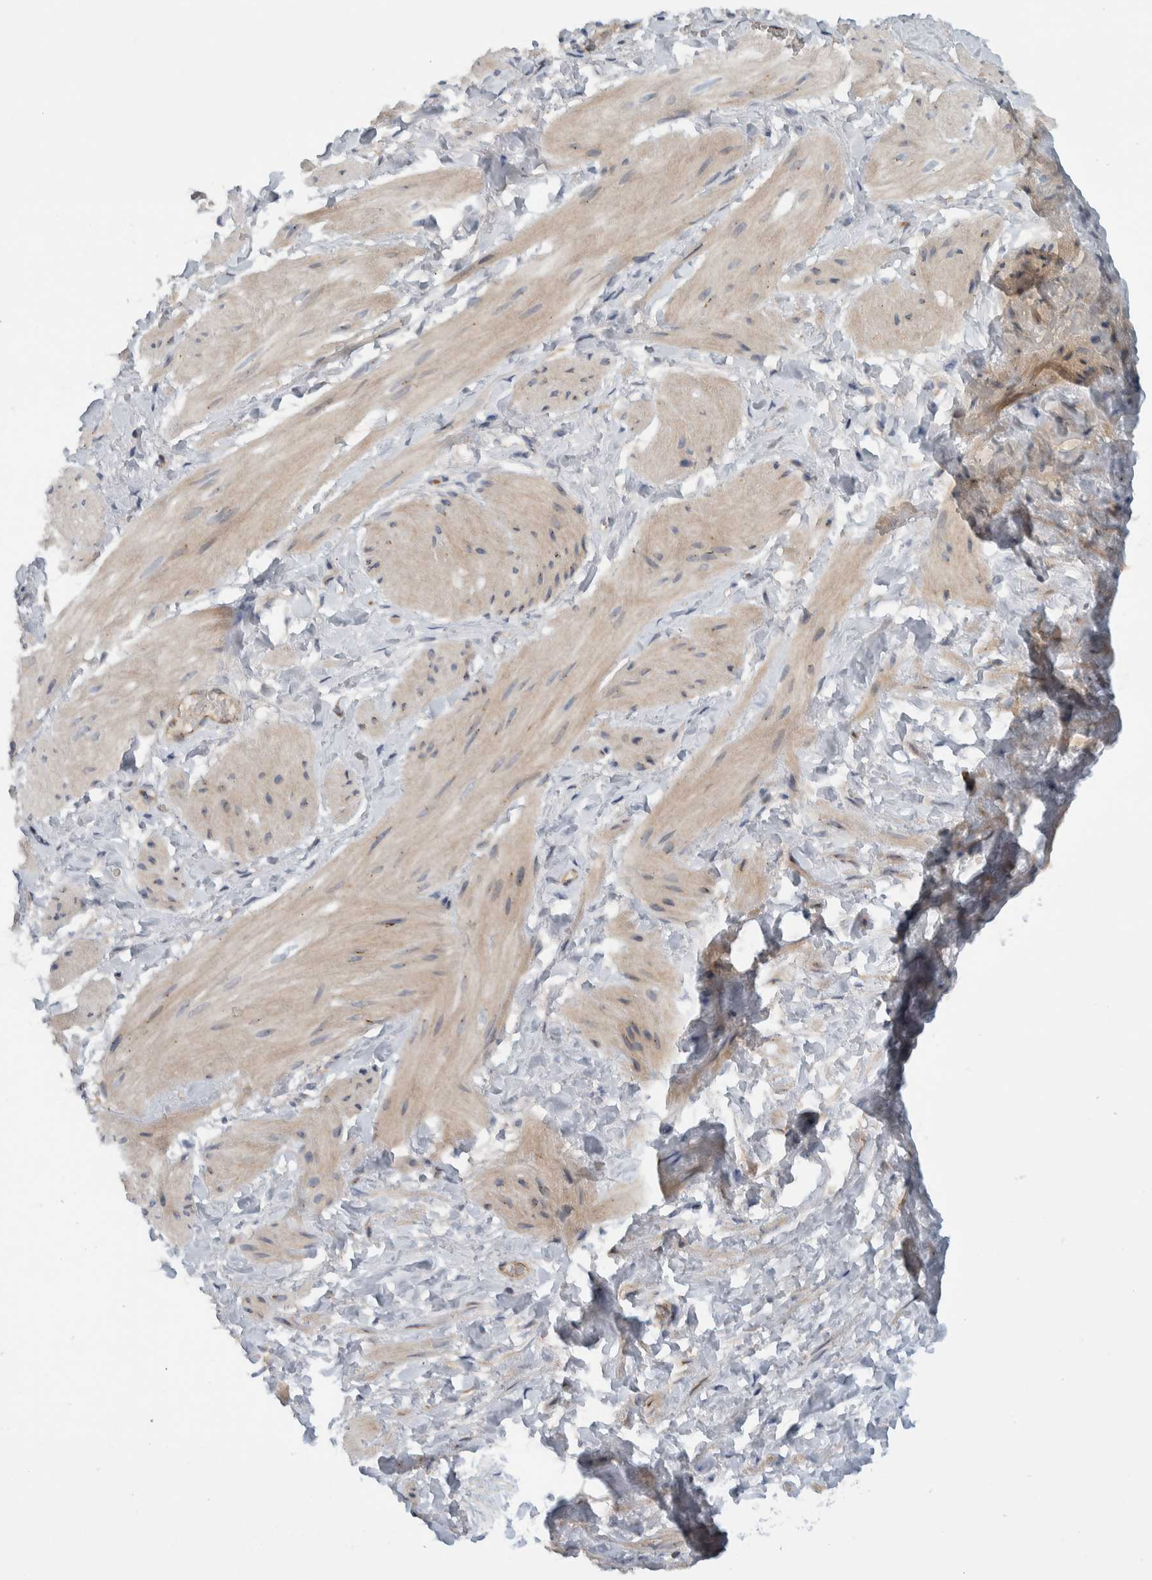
{"staining": {"intensity": "weak", "quantity": "25%-75%", "location": "cytoplasmic/membranous"}, "tissue": "smooth muscle", "cell_type": "Smooth muscle cells", "image_type": "normal", "snomed": [{"axis": "morphology", "description": "Normal tissue, NOS"}, {"axis": "topography", "description": "Smooth muscle"}], "caption": "IHC micrograph of normal smooth muscle: smooth muscle stained using immunohistochemistry (IHC) displays low levels of weak protein expression localized specifically in the cytoplasmic/membranous of smooth muscle cells, appearing as a cytoplasmic/membranous brown color.", "gene": "MPRIP", "patient": {"sex": "male", "age": 16}}